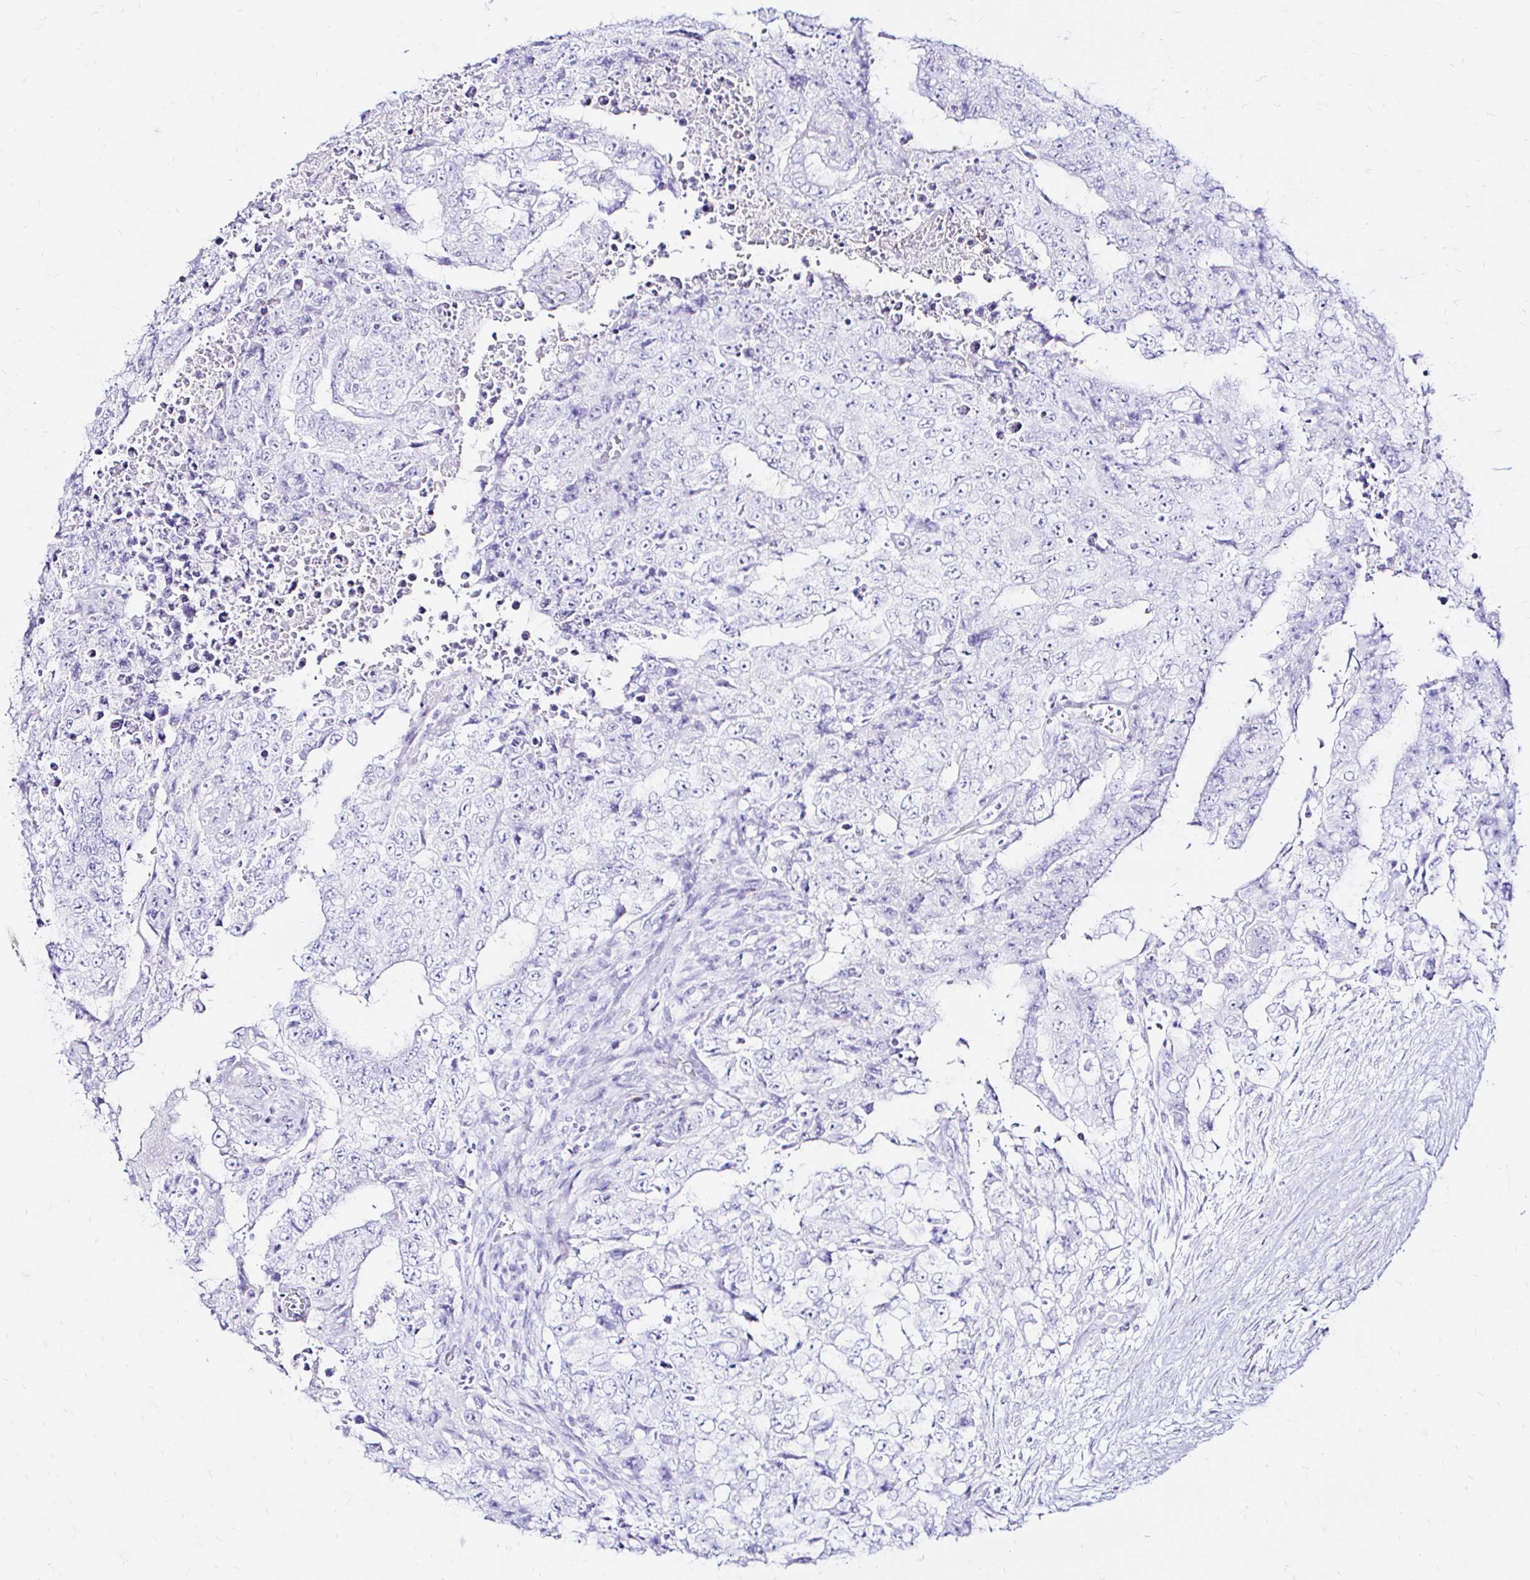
{"staining": {"intensity": "negative", "quantity": "none", "location": "none"}, "tissue": "testis cancer", "cell_type": "Tumor cells", "image_type": "cancer", "snomed": [{"axis": "morphology", "description": "Carcinoma, Embryonal, NOS"}, {"axis": "topography", "description": "Testis"}], "caption": "Immunohistochemical staining of testis cancer (embryonal carcinoma) exhibits no significant positivity in tumor cells.", "gene": "ZNF432", "patient": {"sex": "male", "age": 24}}